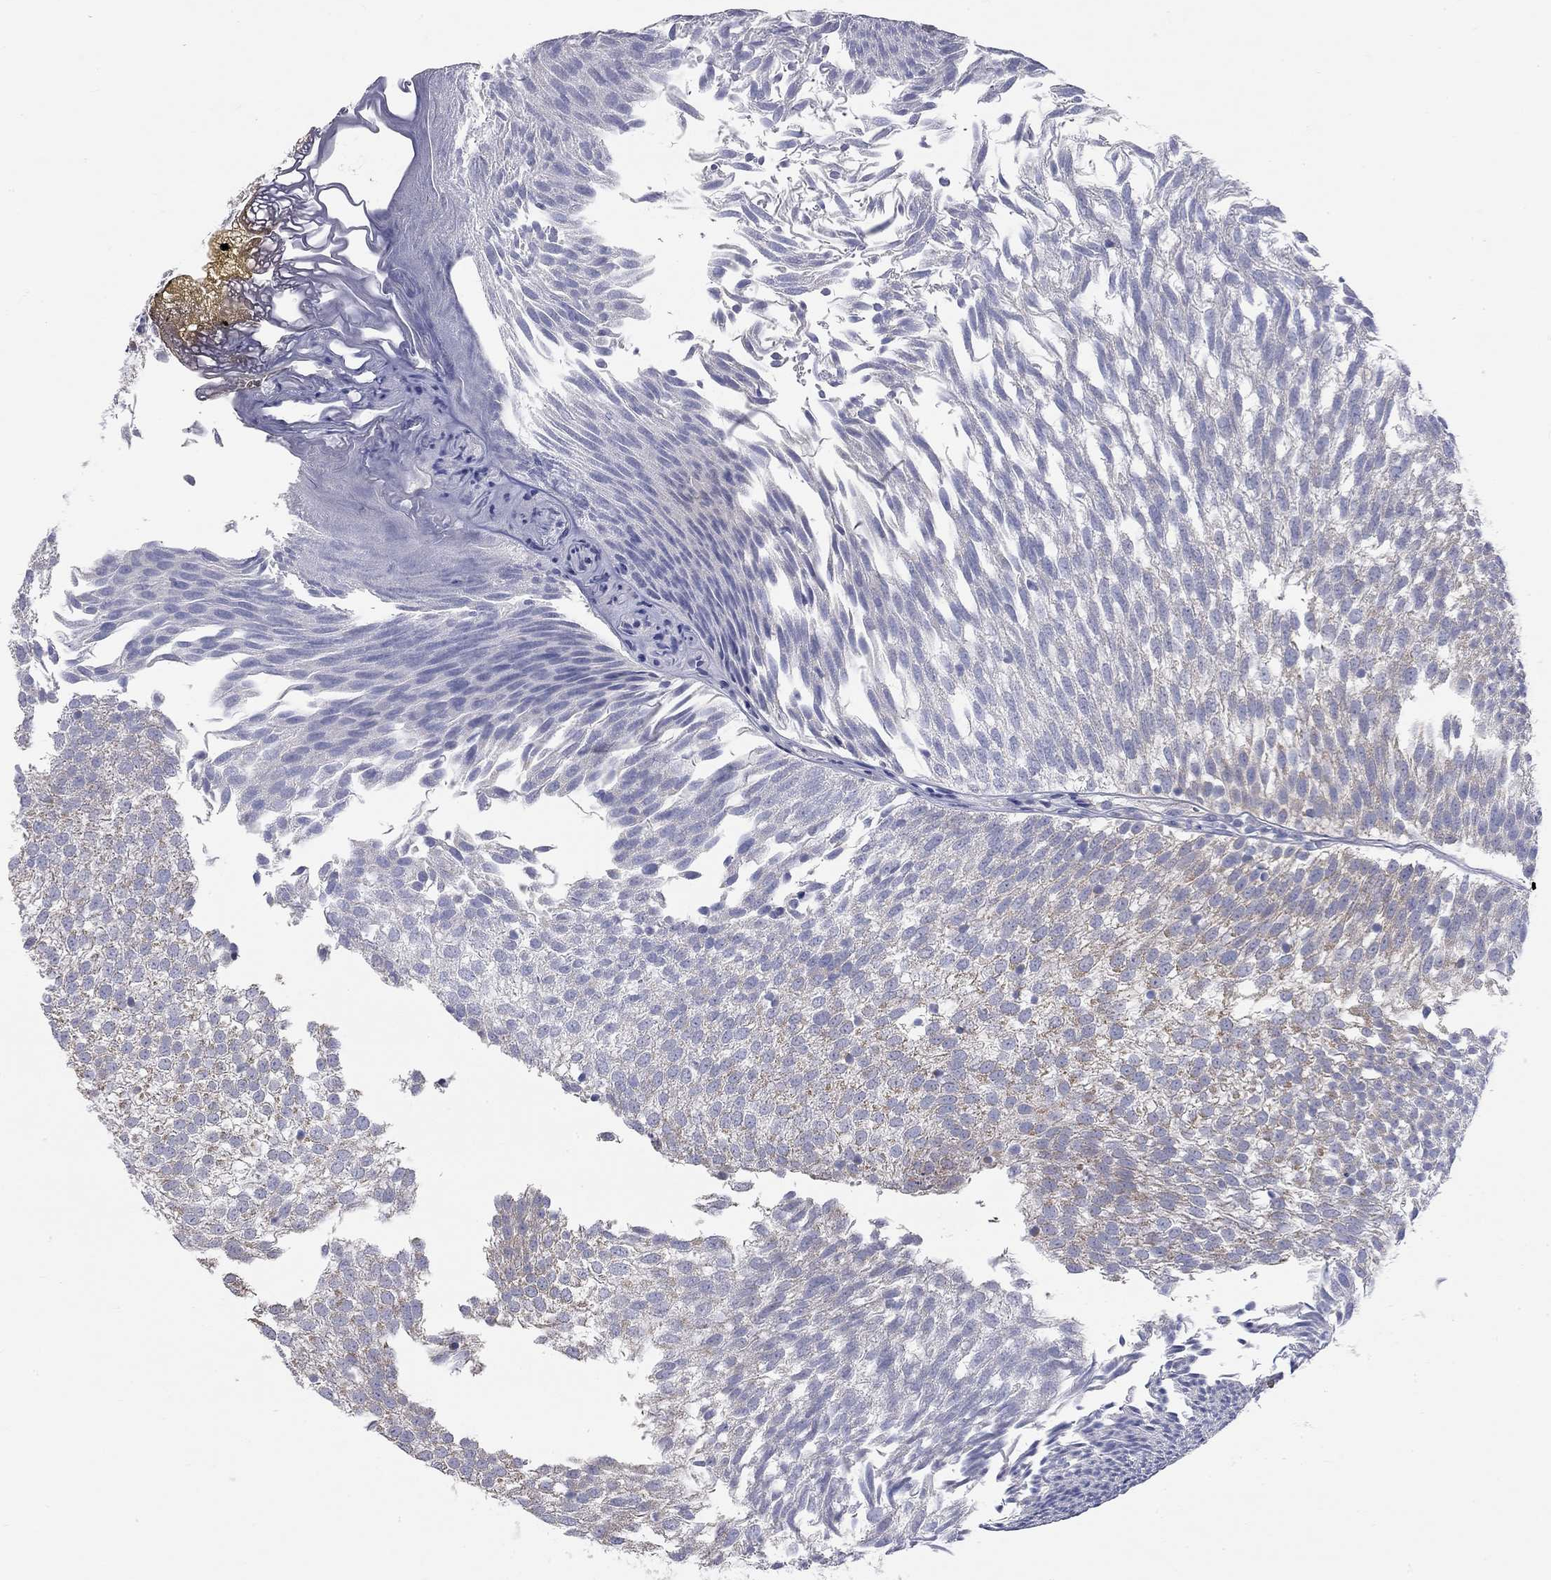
{"staining": {"intensity": "moderate", "quantity": "<25%", "location": "cytoplasmic/membranous"}, "tissue": "urothelial cancer", "cell_type": "Tumor cells", "image_type": "cancer", "snomed": [{"axis": "morphology", "description": "Urothelial carcinoma, Low grade"}, {"axis": "topography", "description": "Urinary bladder"}], "caption": "Tumor cells exhibit low levels of moderate cytoplasmic/membranous staining in about <25% of cells in urothelial cancer.", "gene": "CFAP161", "patient": {"sex": "male", "age": 52}}